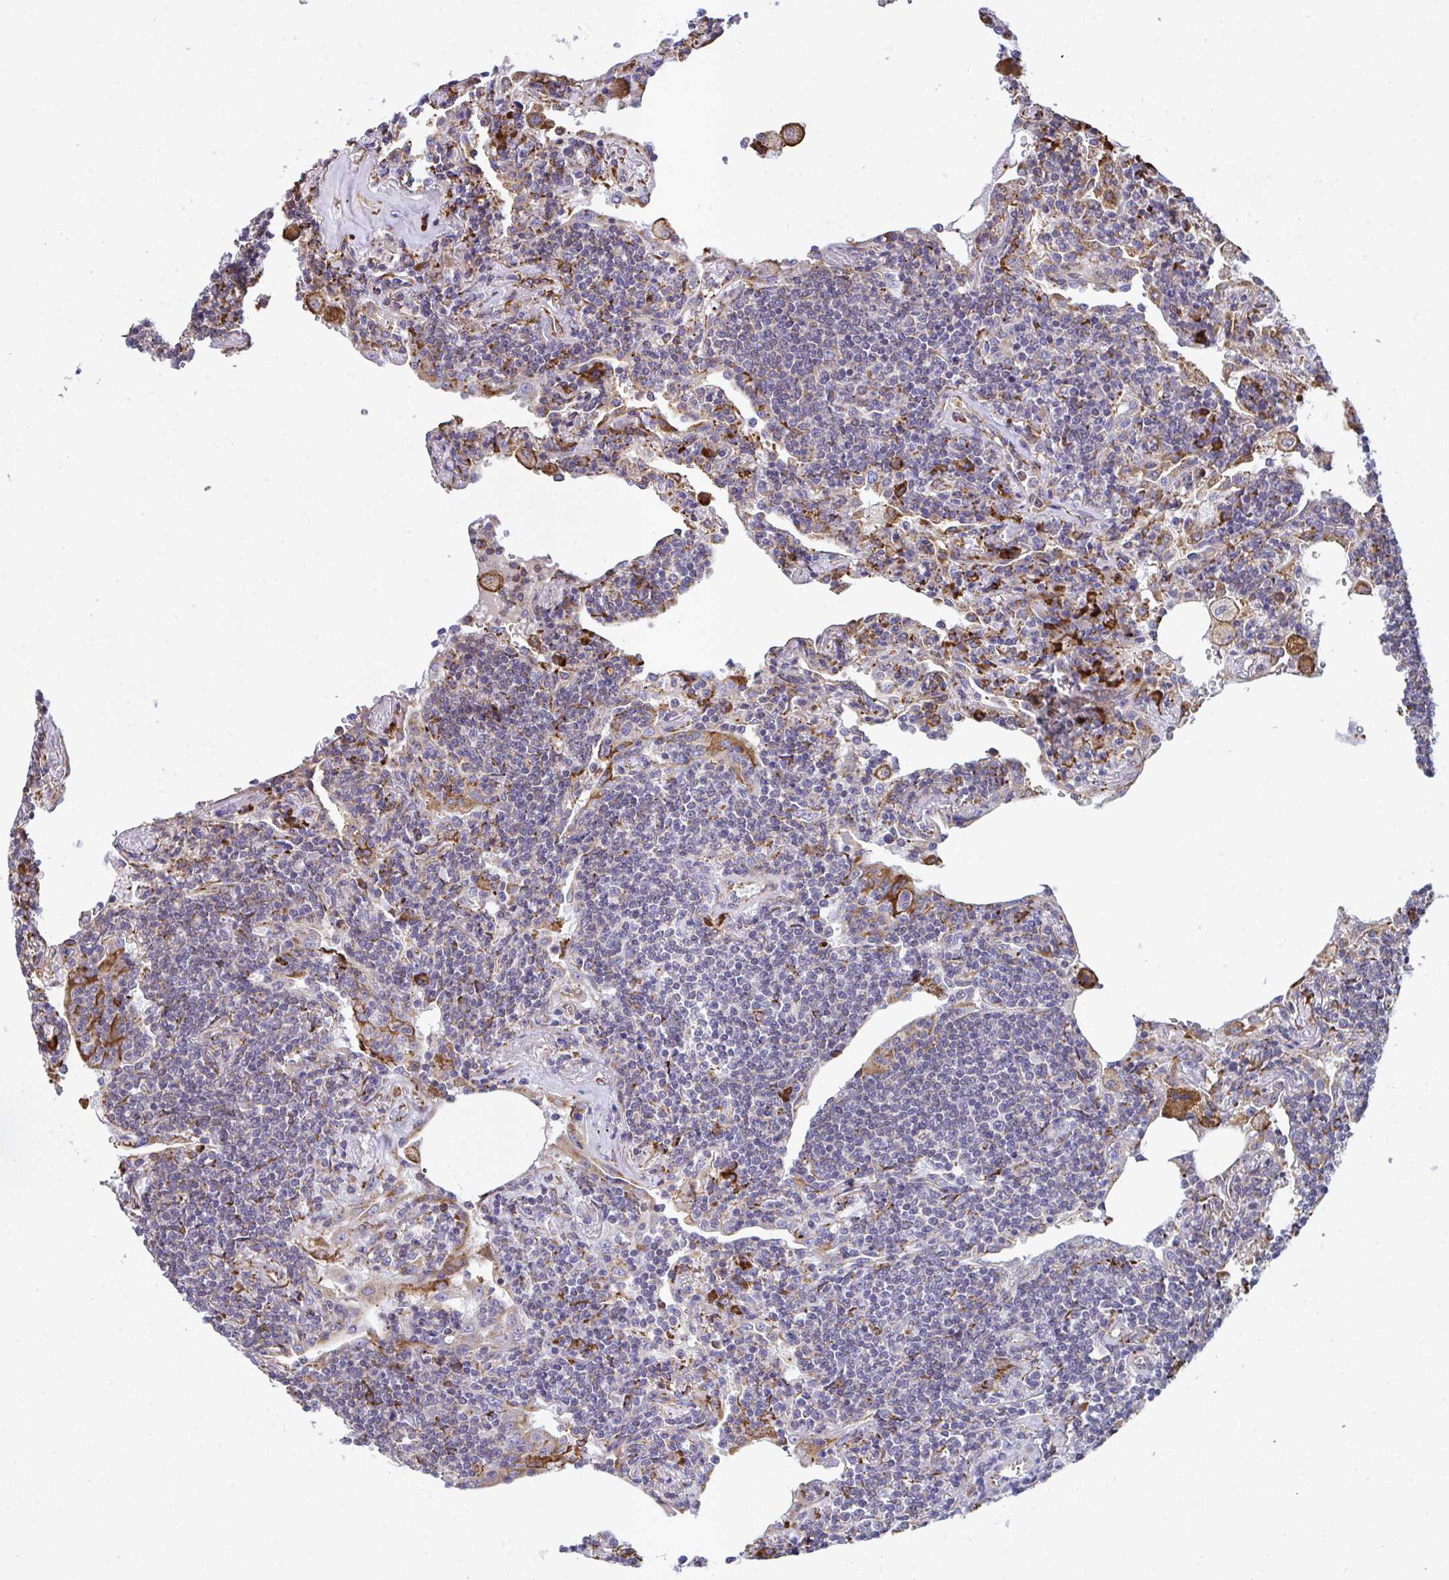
{"staining": {"intensity": "weak", "quantity": "<25%", "location": "cytoplasmic/membranous"}, "tissue": "lymphoma", "cell_type": "Tumor cells", "image_type": "cancer", "snomed": [{"axis": "morphology", "description": "Malignant lymphoma, non-Hodgkin's type, Low grade"}, {"axis": "topography", "description": "Lung"}], "caption": "A high-resolution histopathology image shows immunohistochemistry staining of lymphoma, which displays no significant staining in tumor cells.", "gene": "PEAK3", "patient": {"sex": "female", "age": 71}}